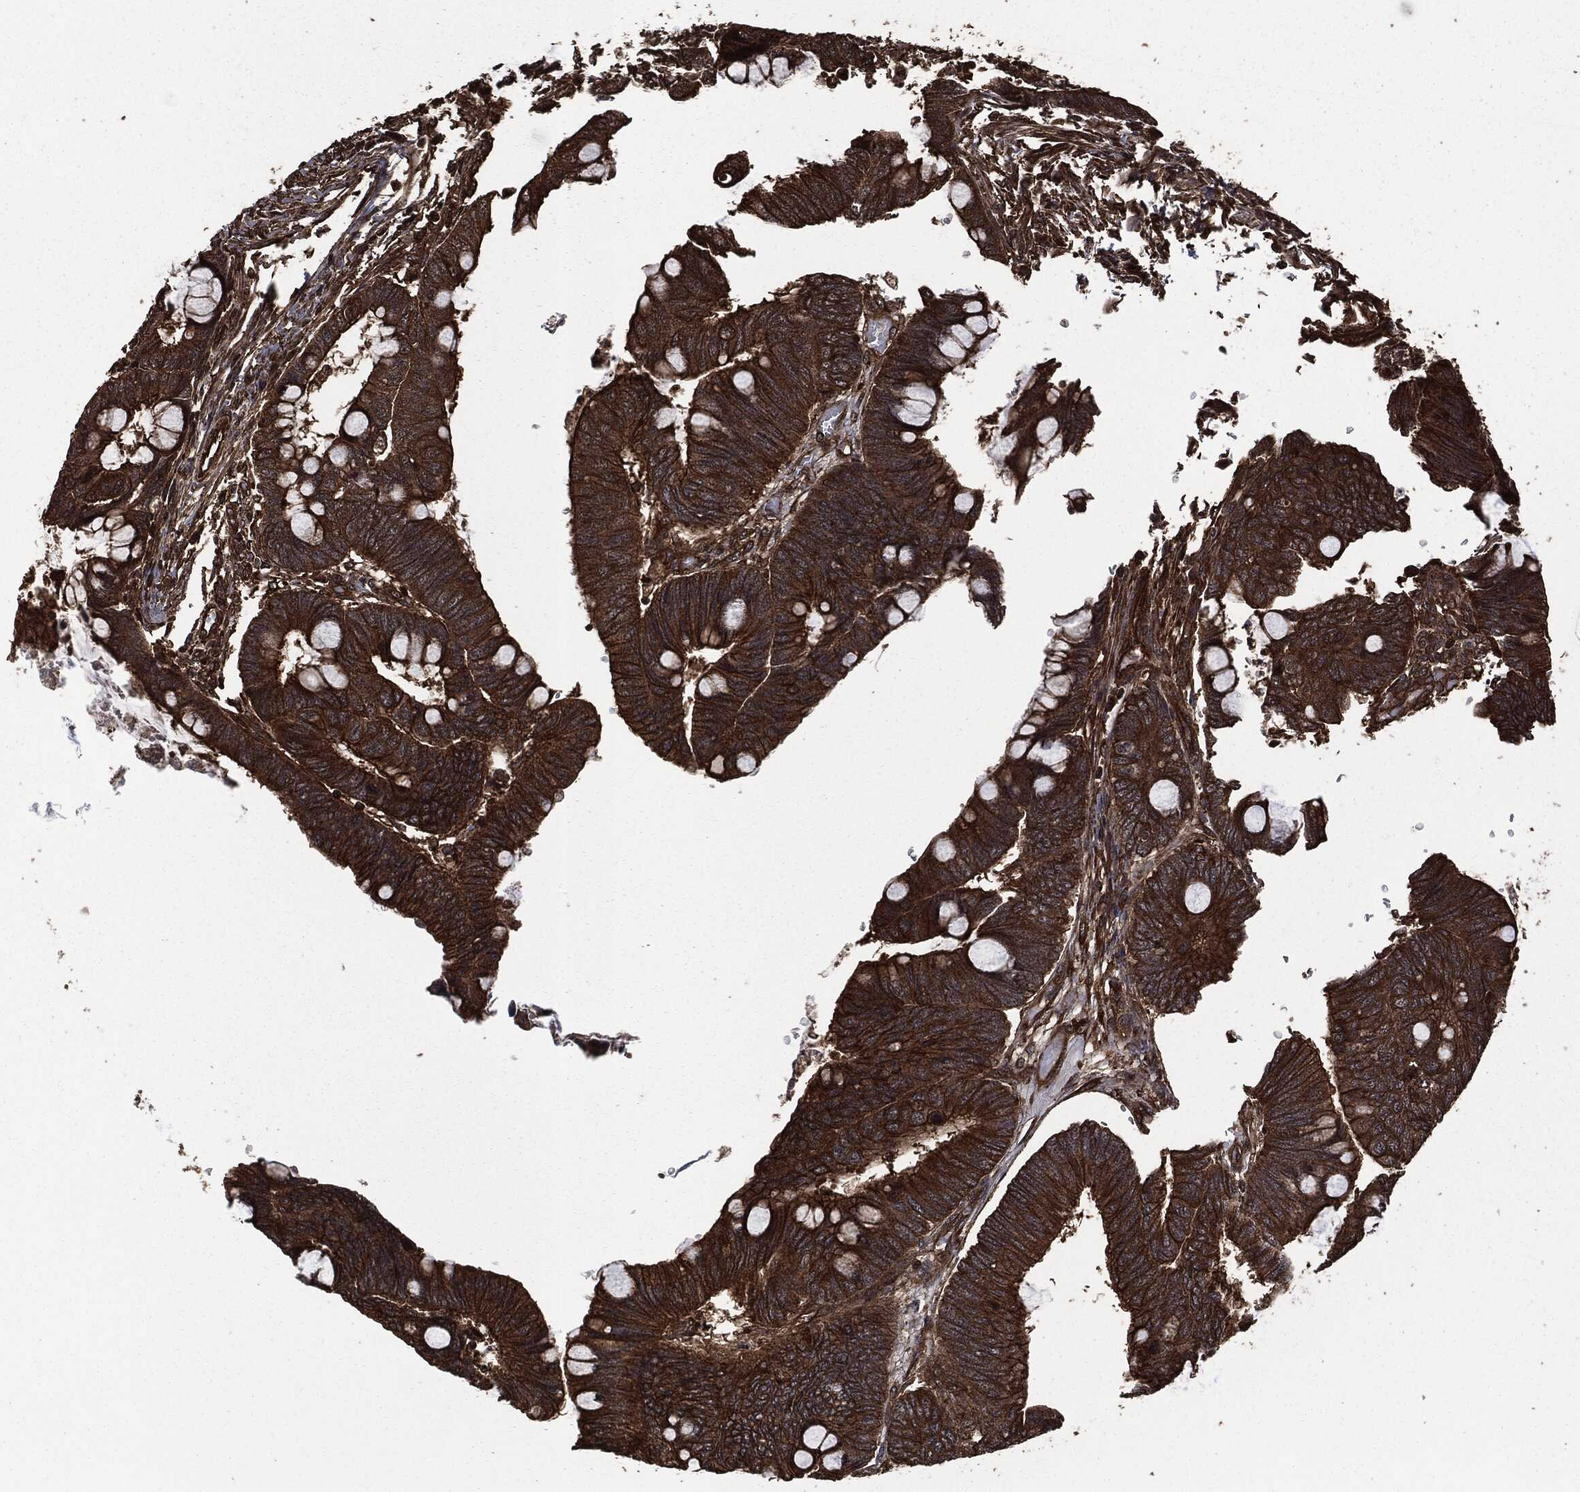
{"staining": {"intensity": "strong", "quantity": ">75%", "location": "cytoplasmic/membranous"}, "tissue": "colorectal cancer", "cell_type": "Tumor cells", "image_type": "cancer", "snomed": [{"axis": "morphology", "description": "Normal tissue, NOS"}, {"axis": "morphology", "description": "Adenocarcinoma, NOS"}, {"axis": "topography", "description": "Rectum"}, {"axis": "topography", "description": "Peripheral nerve tissue"}], "caption": "About >75% of tumor cells in colorectal cancer (adenocarcinoma) demonstrate strong cytoplasmic/membranous protein expression as visualized by brown immunohistochemical staining.", "gene": "HRAS", "patient": {"sex": "male", "age": 92}}